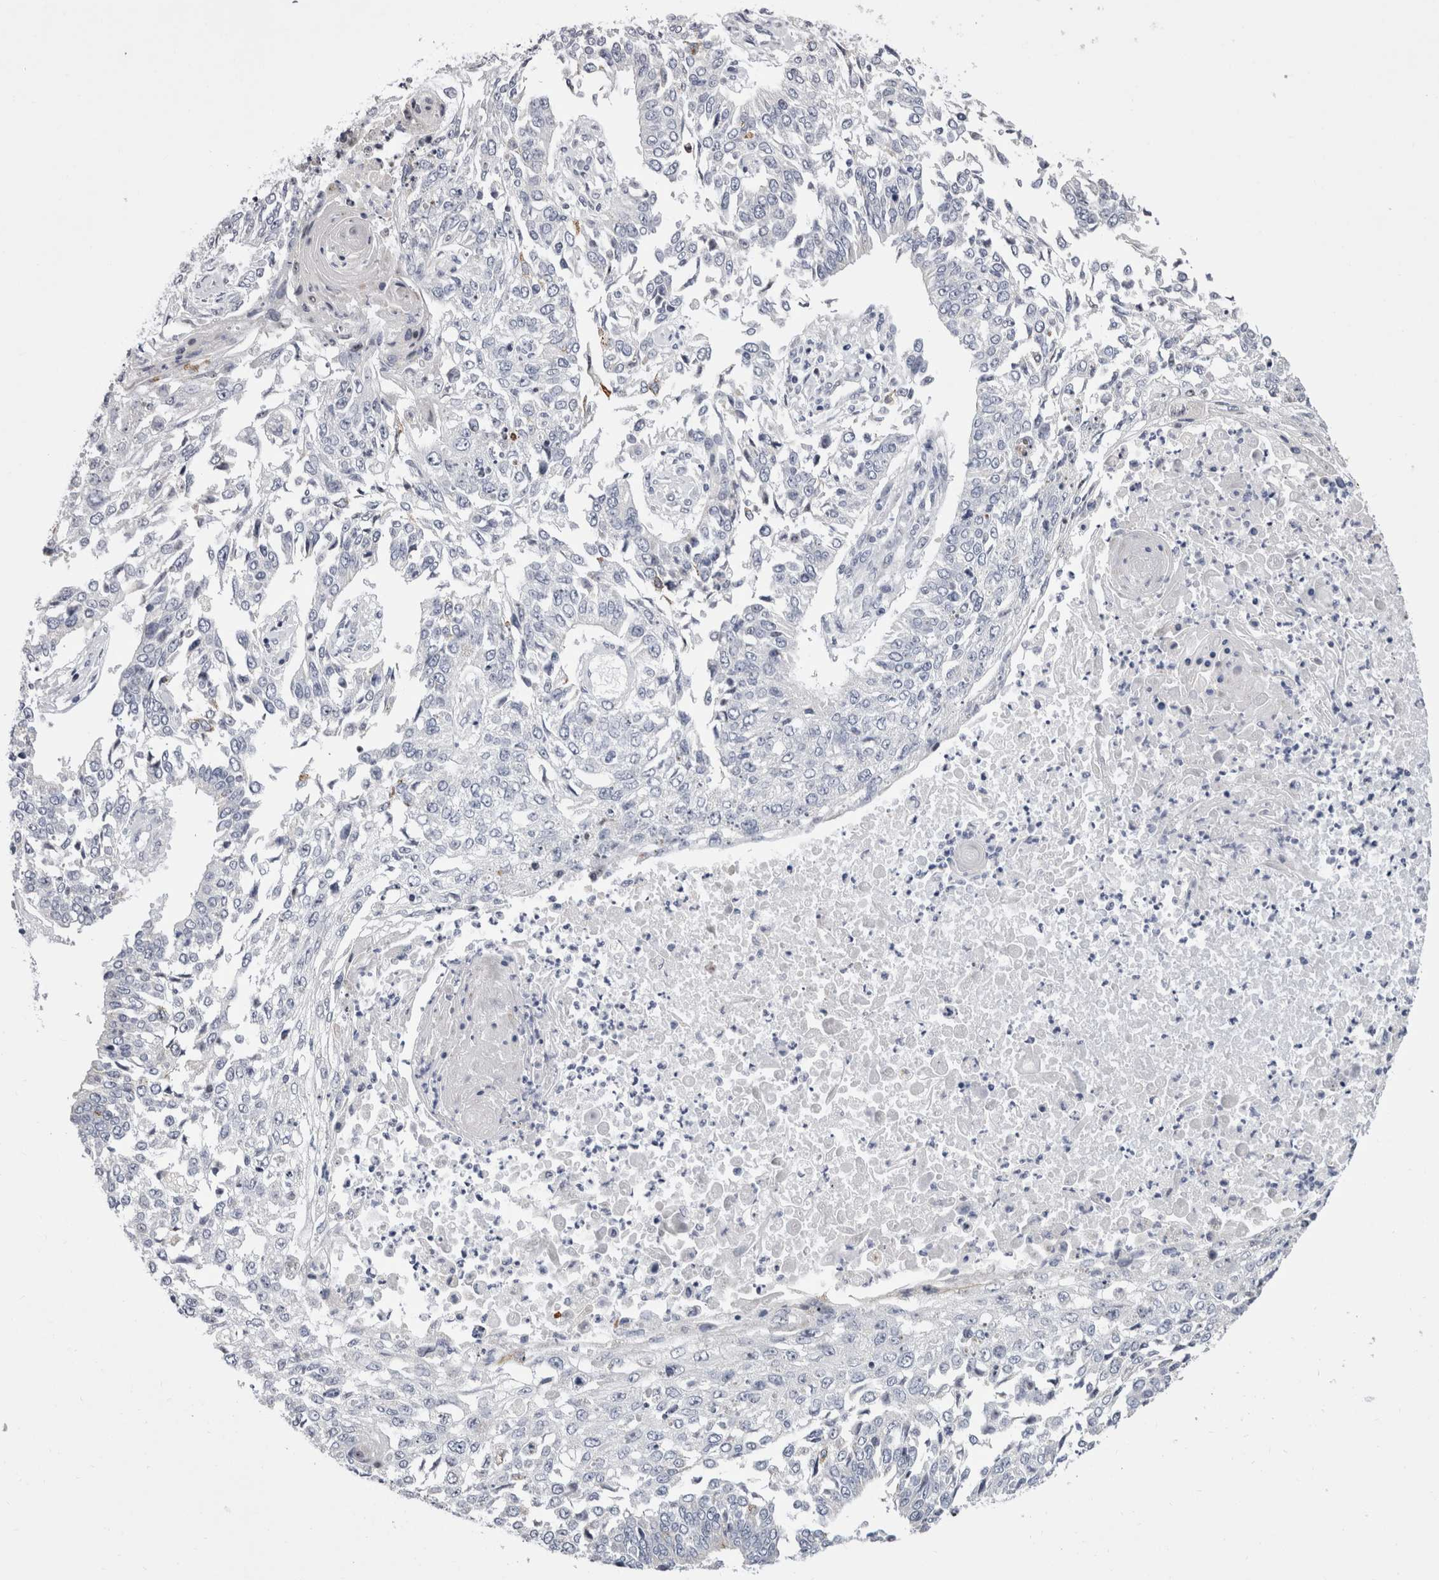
{"staining": {"intensity": "negative", "quantity": "none", "location": "none"}, "tissue": "lung cancer", "cell_type": "Tumor cells", "image_type": "cancer", "snomed": [{"axis": "morphology", "description": "Normal tissue, NOS"}, {"axis": "morphology", "description": "Squamous cell carcinoma, NOS"}, {"axis": "topography", "description": "Cartilage tissue"}, {"axis": "topography", "description": "Bronchus"}, {"axis": "topography", "description": "Lung"}, {"axis": "topography", "description": "Peripheral nerve tissue"}], "caption": "This is an immunohistochemistry micrograph of lung cancer. There is no positivity in tumor cells.", "gene": "PWP2", "patient": {"sex": "female", "age": 49}}